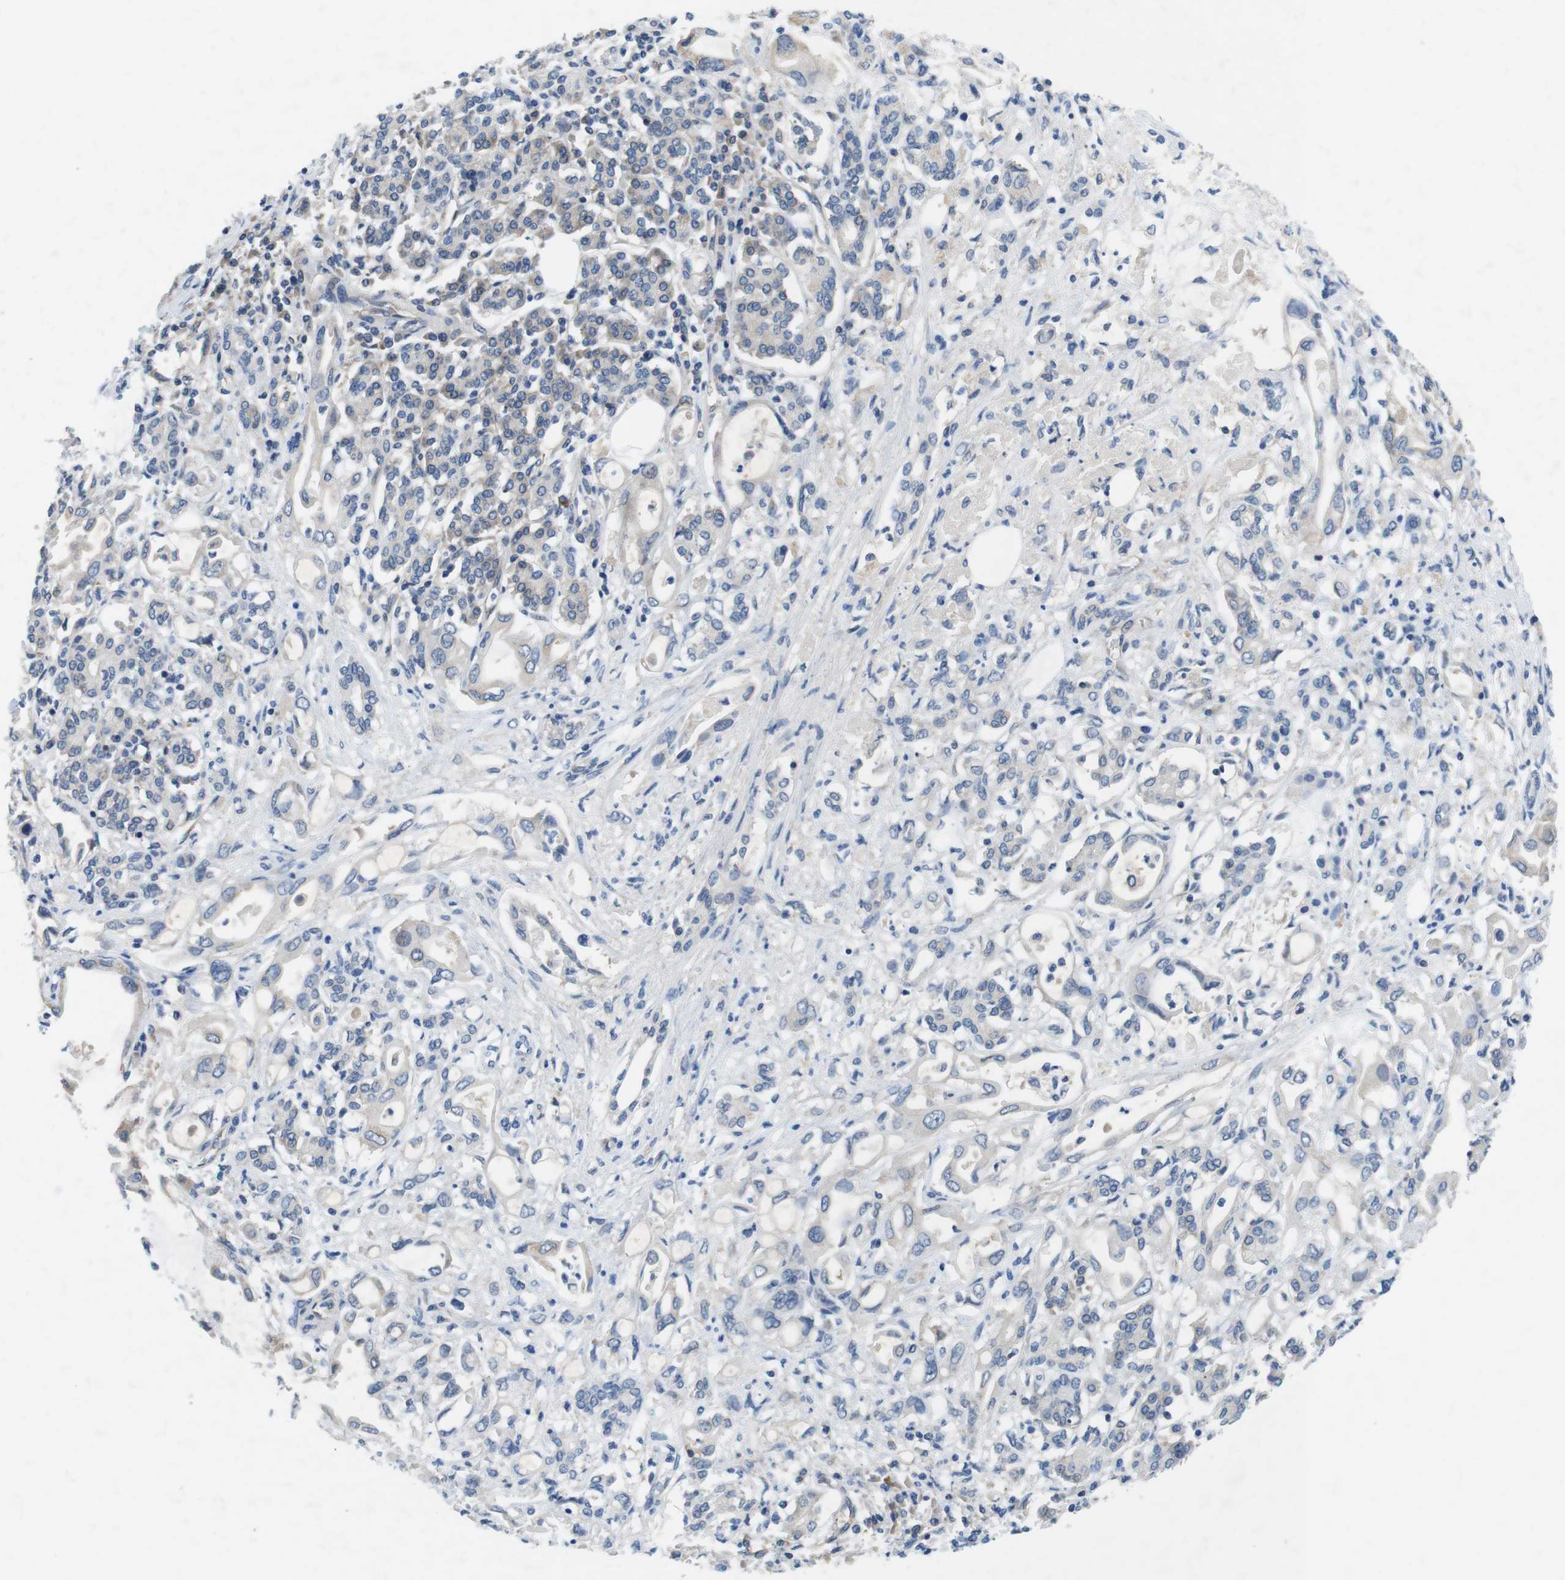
{"staining": {"intensity": "negative", "quantity": "none", "location": "none"}, "tissue": "pancreatic cancer", "cell_type": "Tumor cells", "image_type": "cancer", "snomed": [{"axis": "morphology", "description": "Adenocarcinoma, NOS"}, {"axis": "topography", "description": "Pancreas"}], "caption": "There is no significant positivity in tumor cells of pancreatic cancer (adenocarcinoma).", "gene": "DCLK1", "patient": {"sex": "female", "age": 57}}